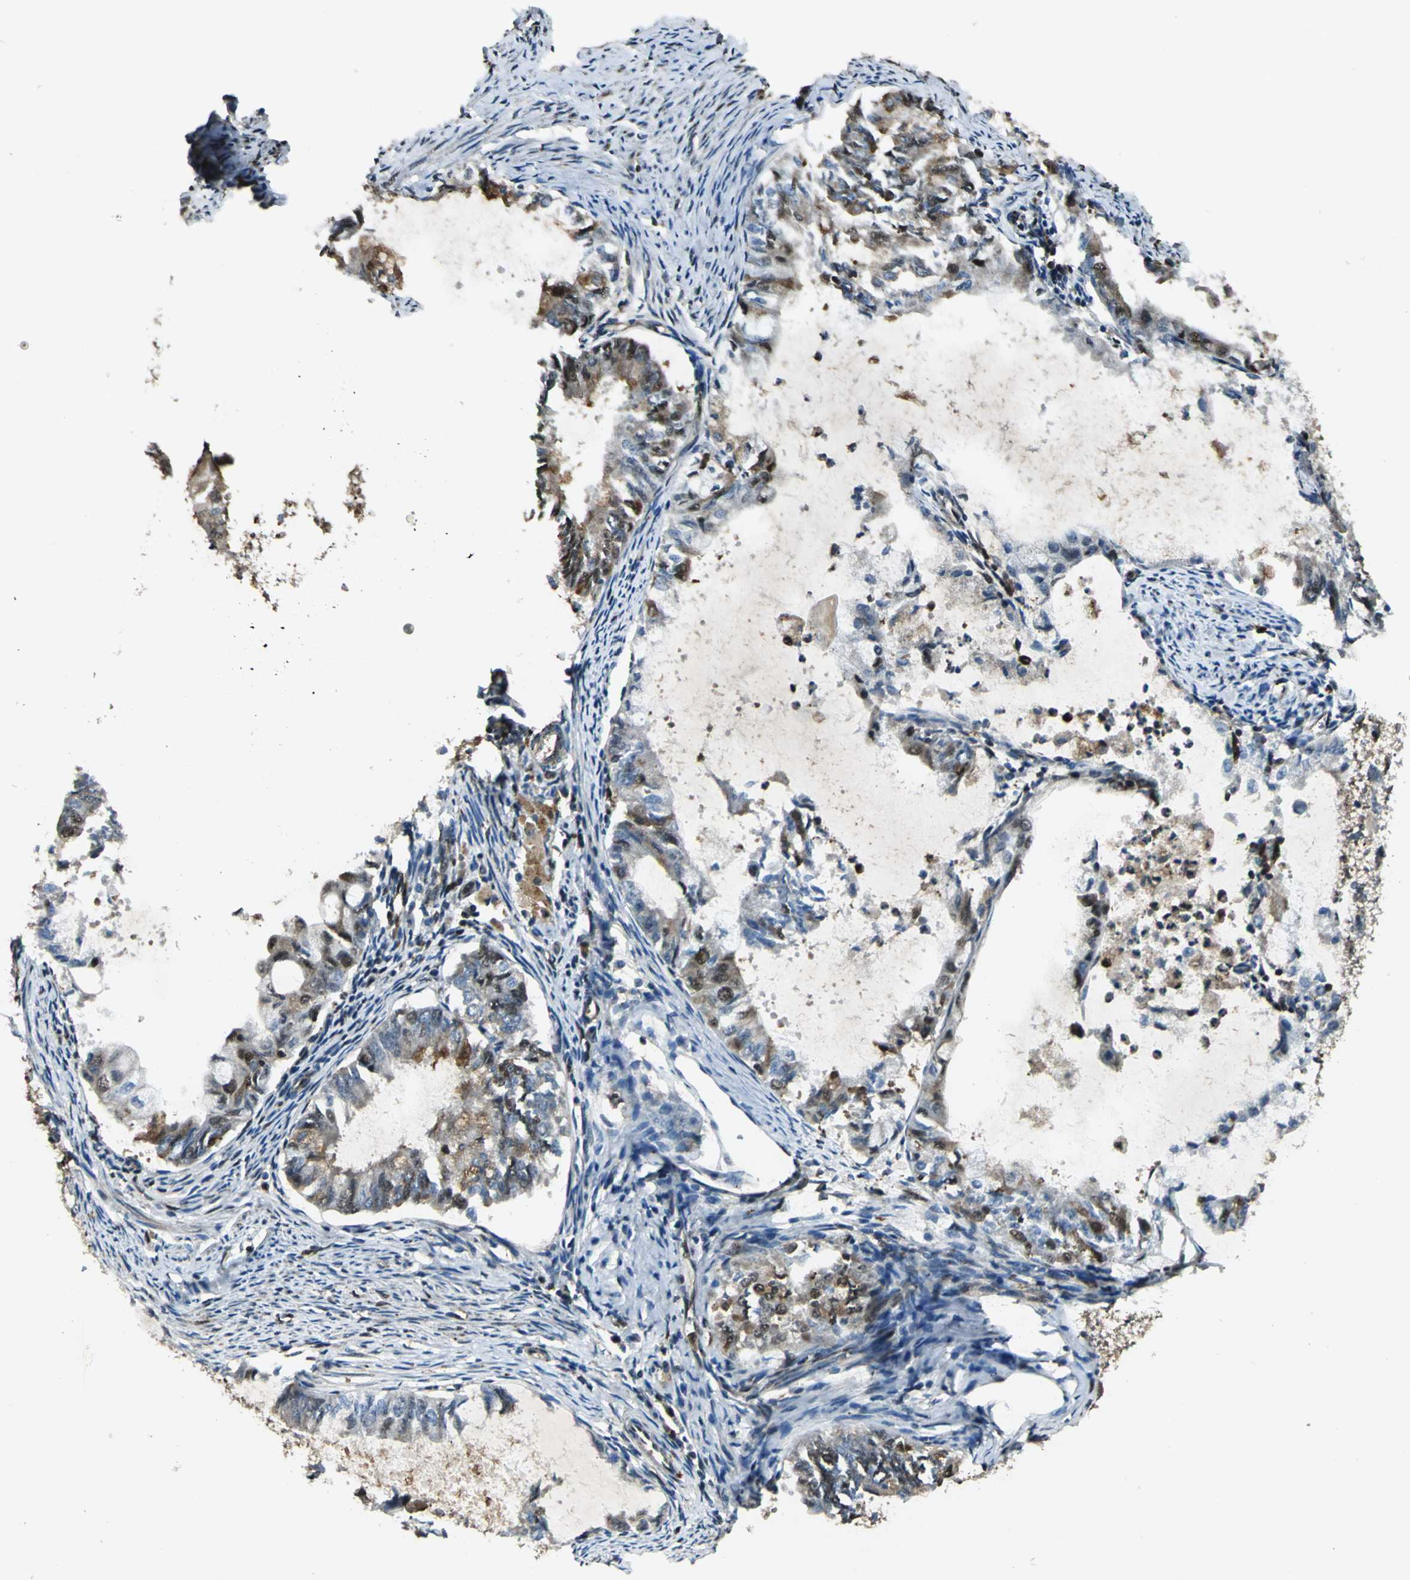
{"staining": {"intensity": "moderate", "quantity": "<25%", "location": "cytoplasmic/membranous,nuclear"}, "tissue": "endometrial cancer", "cell_type": "Tumor cells", "image_type": "cancer", "snomed": [{"axis": "morphology", "description": "Adenocarcinoma, NOS"}, {"axis": "topography", "description": "Endometrium"}], "caption": "This is an image of immunohistochemistry (IHC) staining of endometrial cancer (adenocarcinoma), which shows moderate staining in the cytoplasmic/membranous and nuclear of tumor cells.", "gene": "PPP1R13L", "patient": {"sex": "female", "age": 86}}